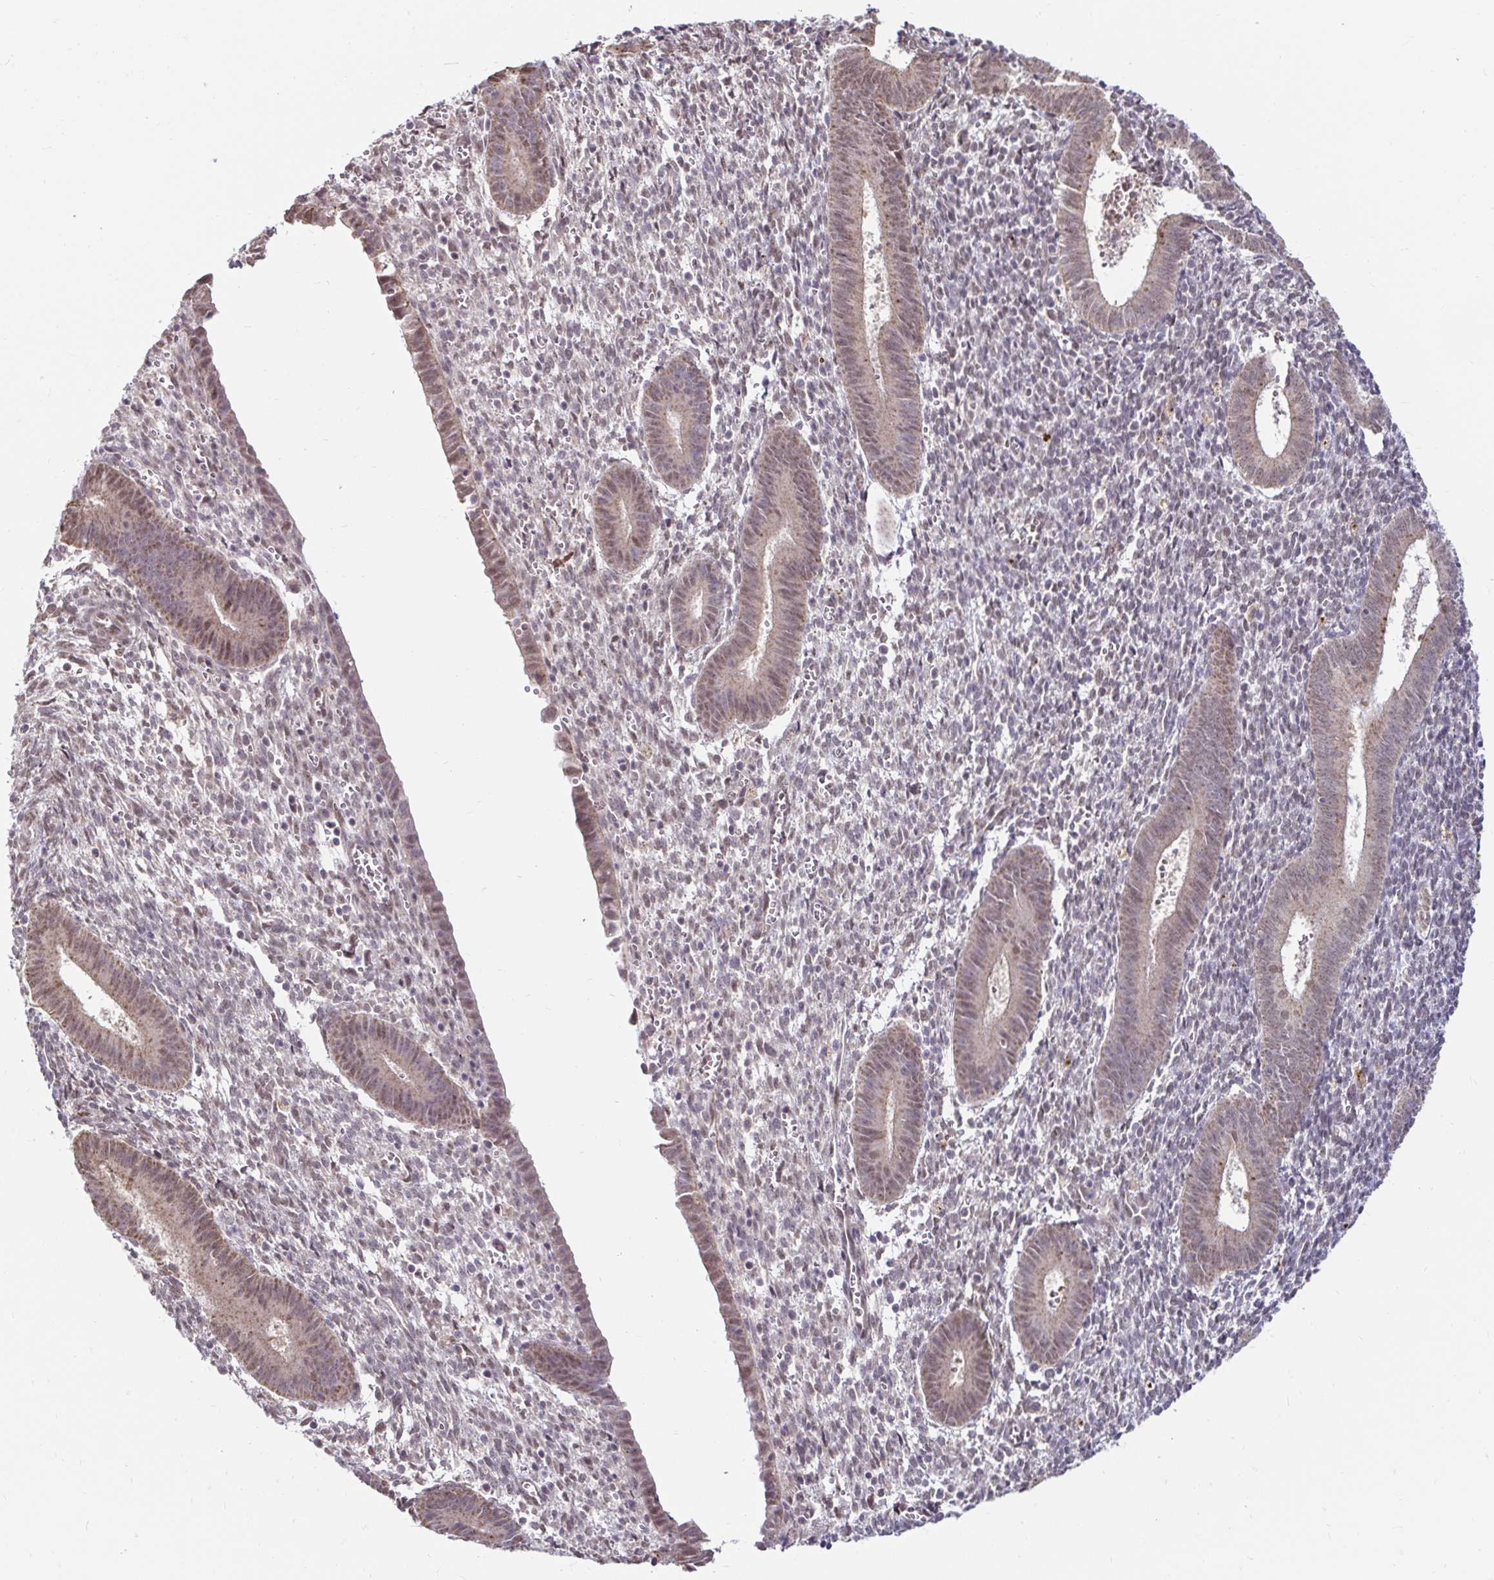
{"staining": {"intensity": "weak", "quantity": "<25%", "location": "cytoplasmic/membranous"}, "tissue": "endometrium", "cell_type": "Cells in endometrial stroma", "image_type": "normal", "snomed": [{"axis": "morphology", "description": "Normal tissue, NOS"}, {"axis": "topography", "description": "Endometrium"}], "caption": "Immunohistochemistry (IHC) of benign endometrium displays no positivity in cells in endometrial stroma.", "gene": "TIMM50", "patient": {"sex": "female", "age": 25}}